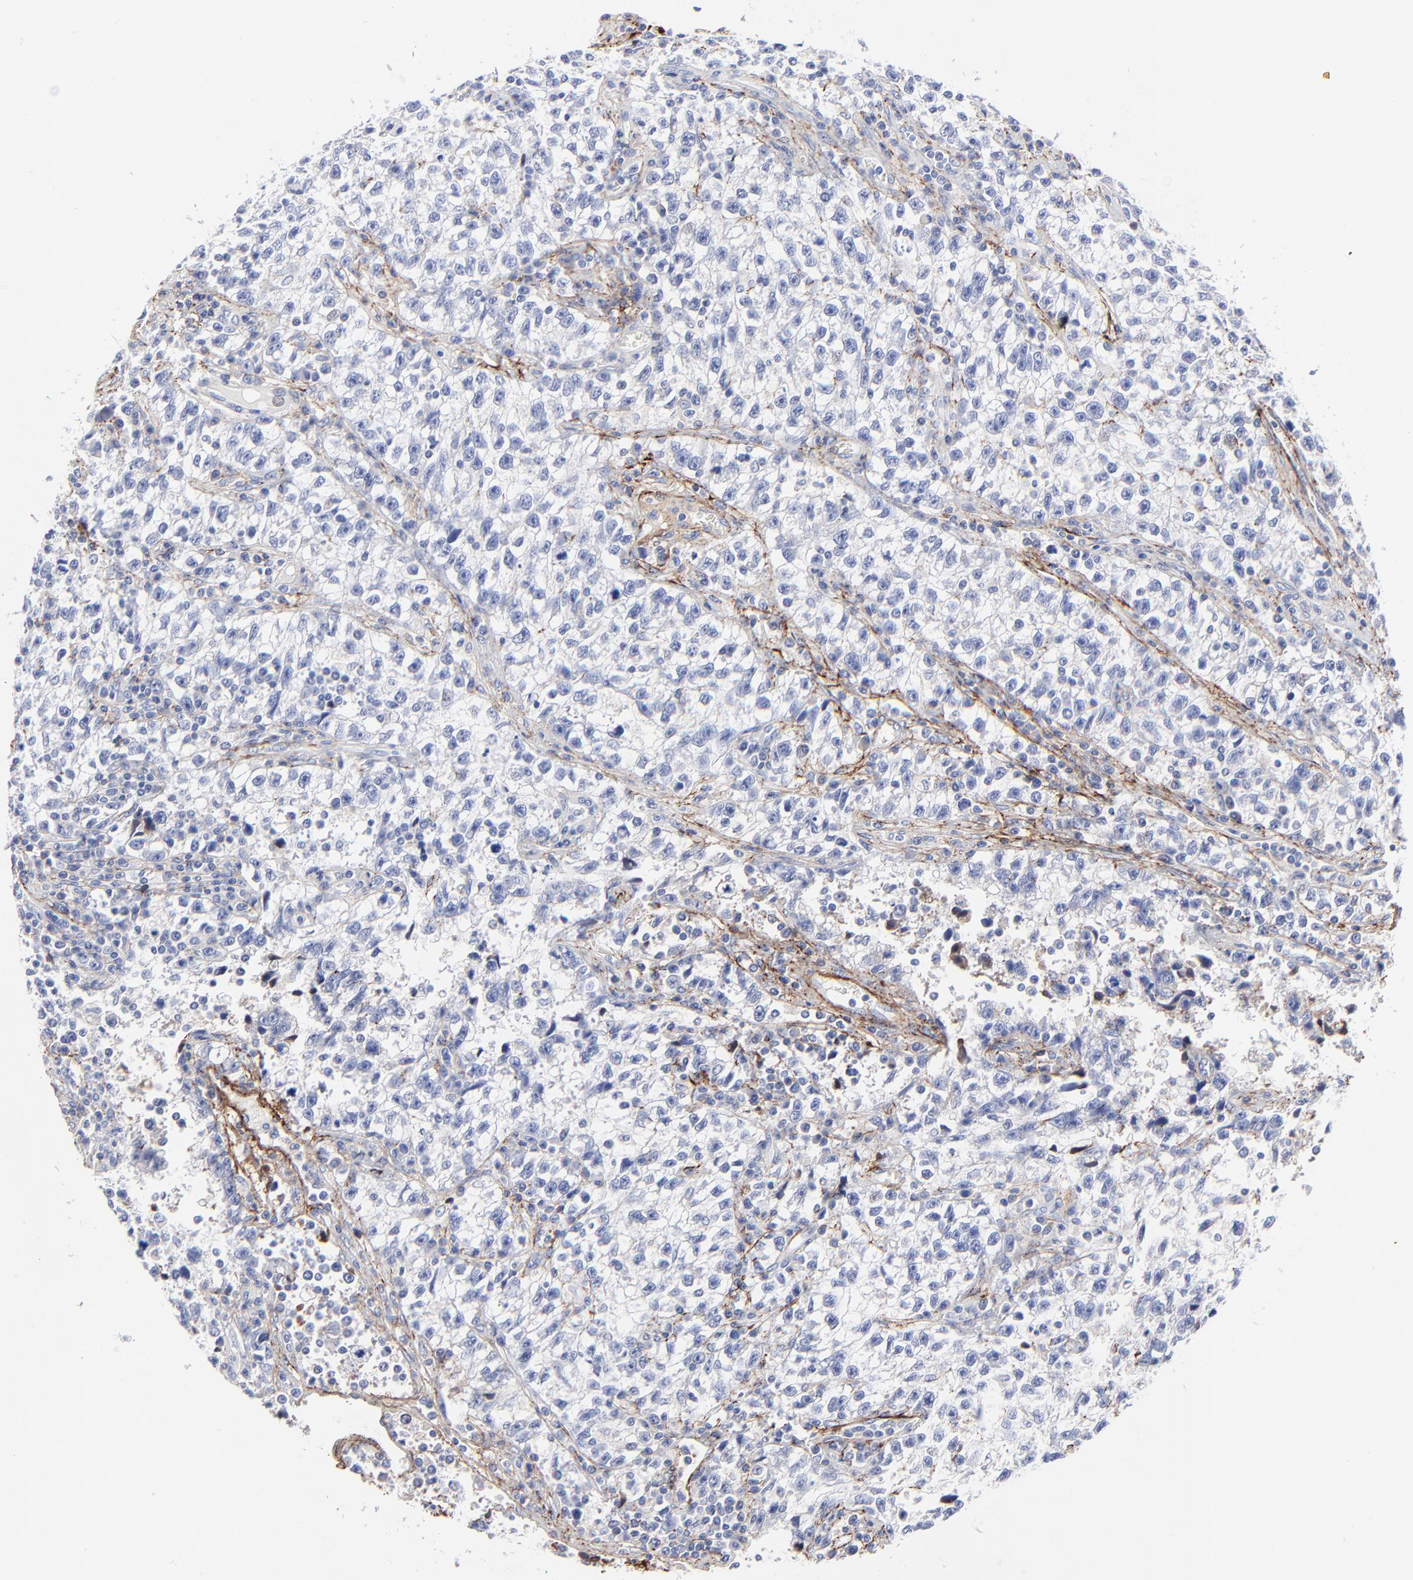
{"staining": {"intensity": "negative", "quantity": "none", "location": "none"}, "tissue": "testis cancer", "cell_type": "Tumor cells", "image_type": "cancer", "snomed": [{"axis": "morphology", "description": "Seminoma, NOS"}, {"axis": "topography", "description": "Testis"}], "caption": "Immunohistochemistry (IHC) micrograph of human testis cancer stained for a protein (brown), which exhibits no positivity in tumor cells.", "gene": "FBLN2", "patient": {"sex": "male", "age": 38}}